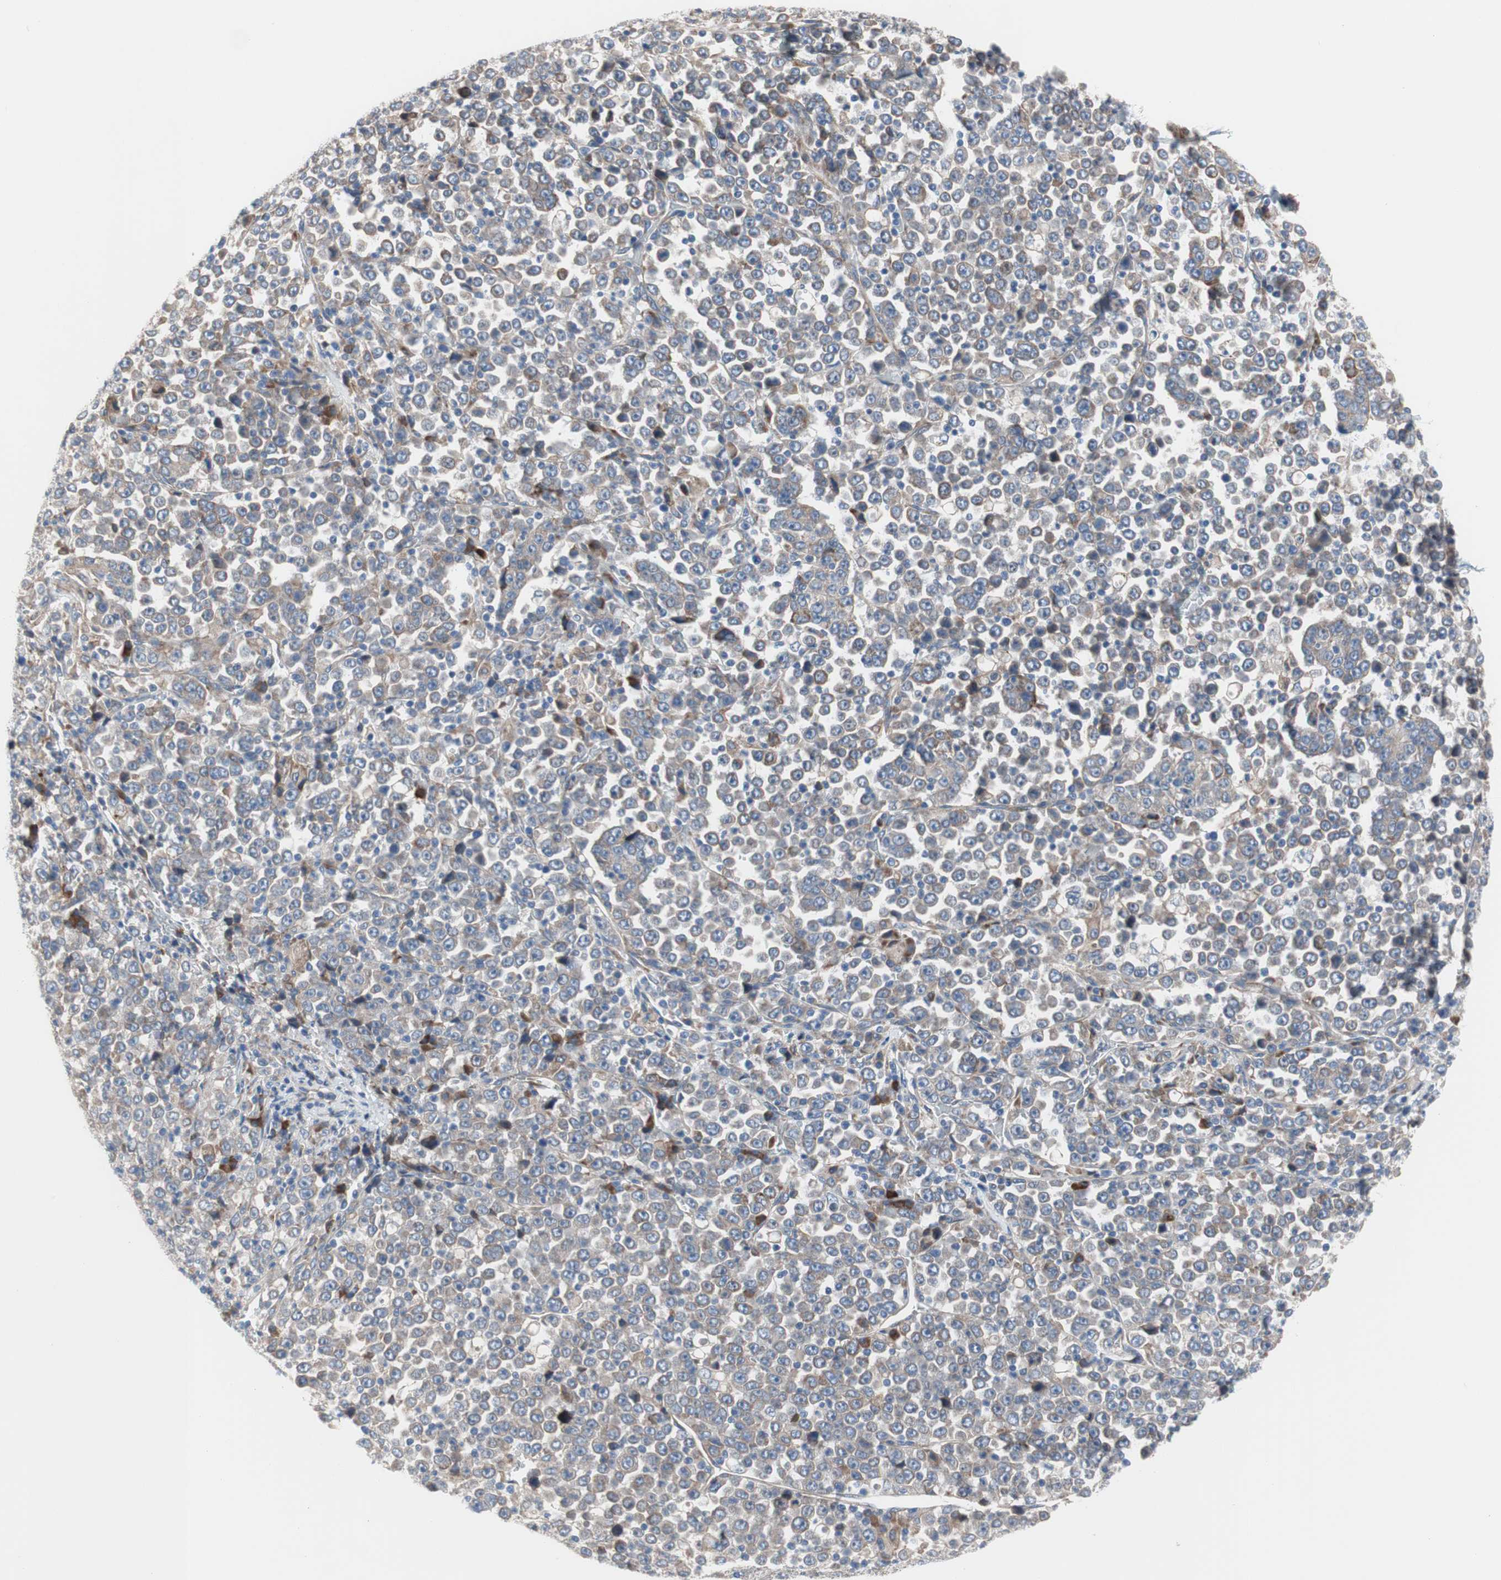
{"staining": {"intensity": "weak", "quantity": ">75%", "location": "cytoplasmic/membranous"}, "tissue": "stomach cancer", "cell_type": "Tumor cells", "image_type": "cancer", "snomed": [{"axis": "morphology", "description": "Normal tissue, NOS"}, {"axis": "morphology", "description": "Adenocarcinoma, NOS"}, {"axis": "topography", "description": "Stomach, upper"}, {"axis": "topography", "description": "Stomach"}], "caption": "Immunohistochemistry of human stomach cancer (adenocarcinoma) displays low levels of weak cytoplasmic/membranous staining in approximately >75% of tumor cells.", "gene": "KANSL1", "patient": {"sex": "male", "age": 59}}